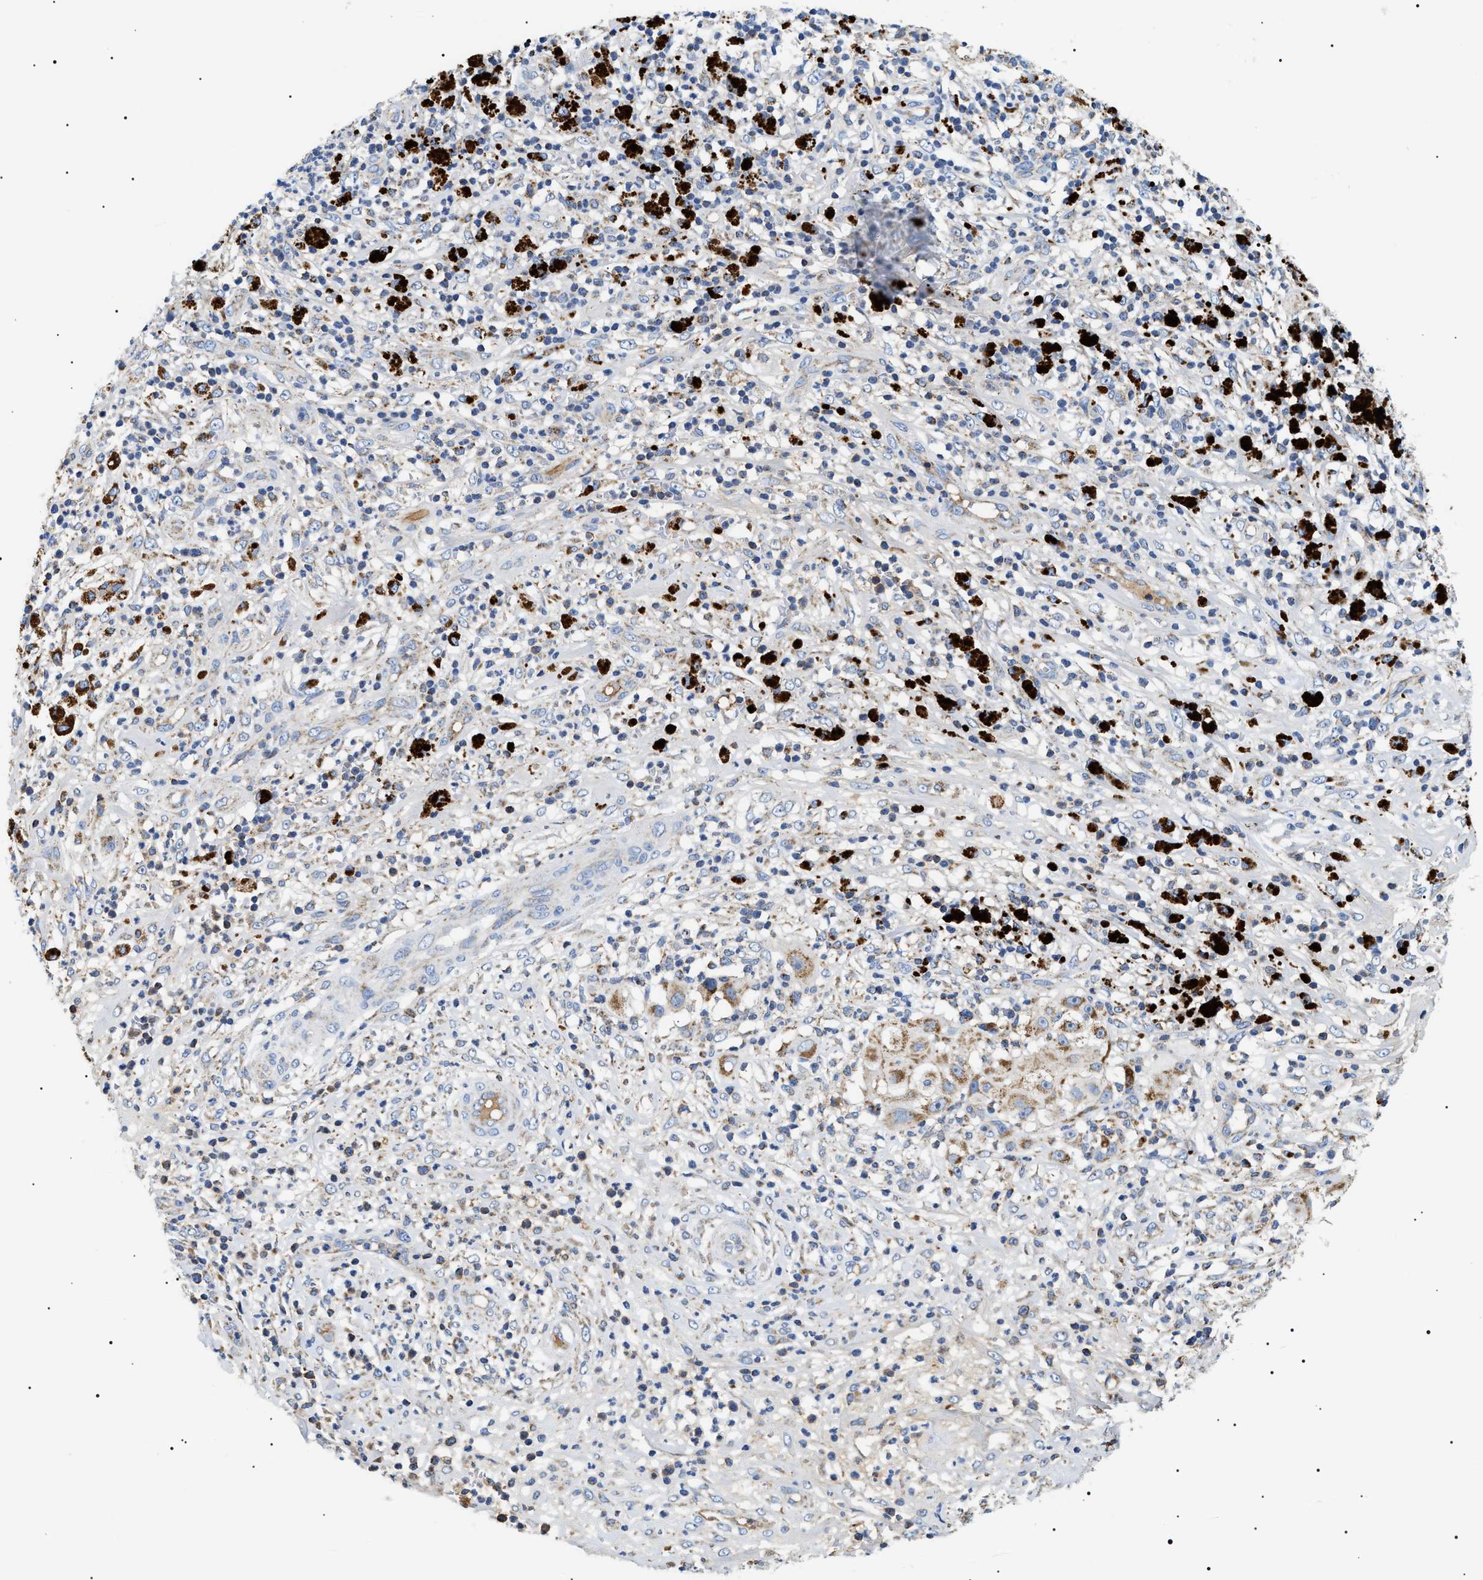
{"staining": {"intensity": "moderate", "quantity": "25%-75%", "location": "cytoplasmic/membranous"}, "tissue": "melanoma", "cell_type": "Tumor cells", "image_type": "cancer", "snomed": [{"axis": "morphology", "description": "Necrosis, NOS"}, {"axis": "morphology", "description": "Malignant melanoma, NOS"}, {"axis": "topography", "description": "Skin"}], "caption": "High-magnification brightfield microscopy of melanoma stained with DAB (brown) and counterstained with hematoxylin (blue). tumor cells exhibit moderate cytoplasmic/membranous positivity is present in about25%-75% of cells.", "gene": "OXSM", "patient": {"sex": "female", "age": 87}}